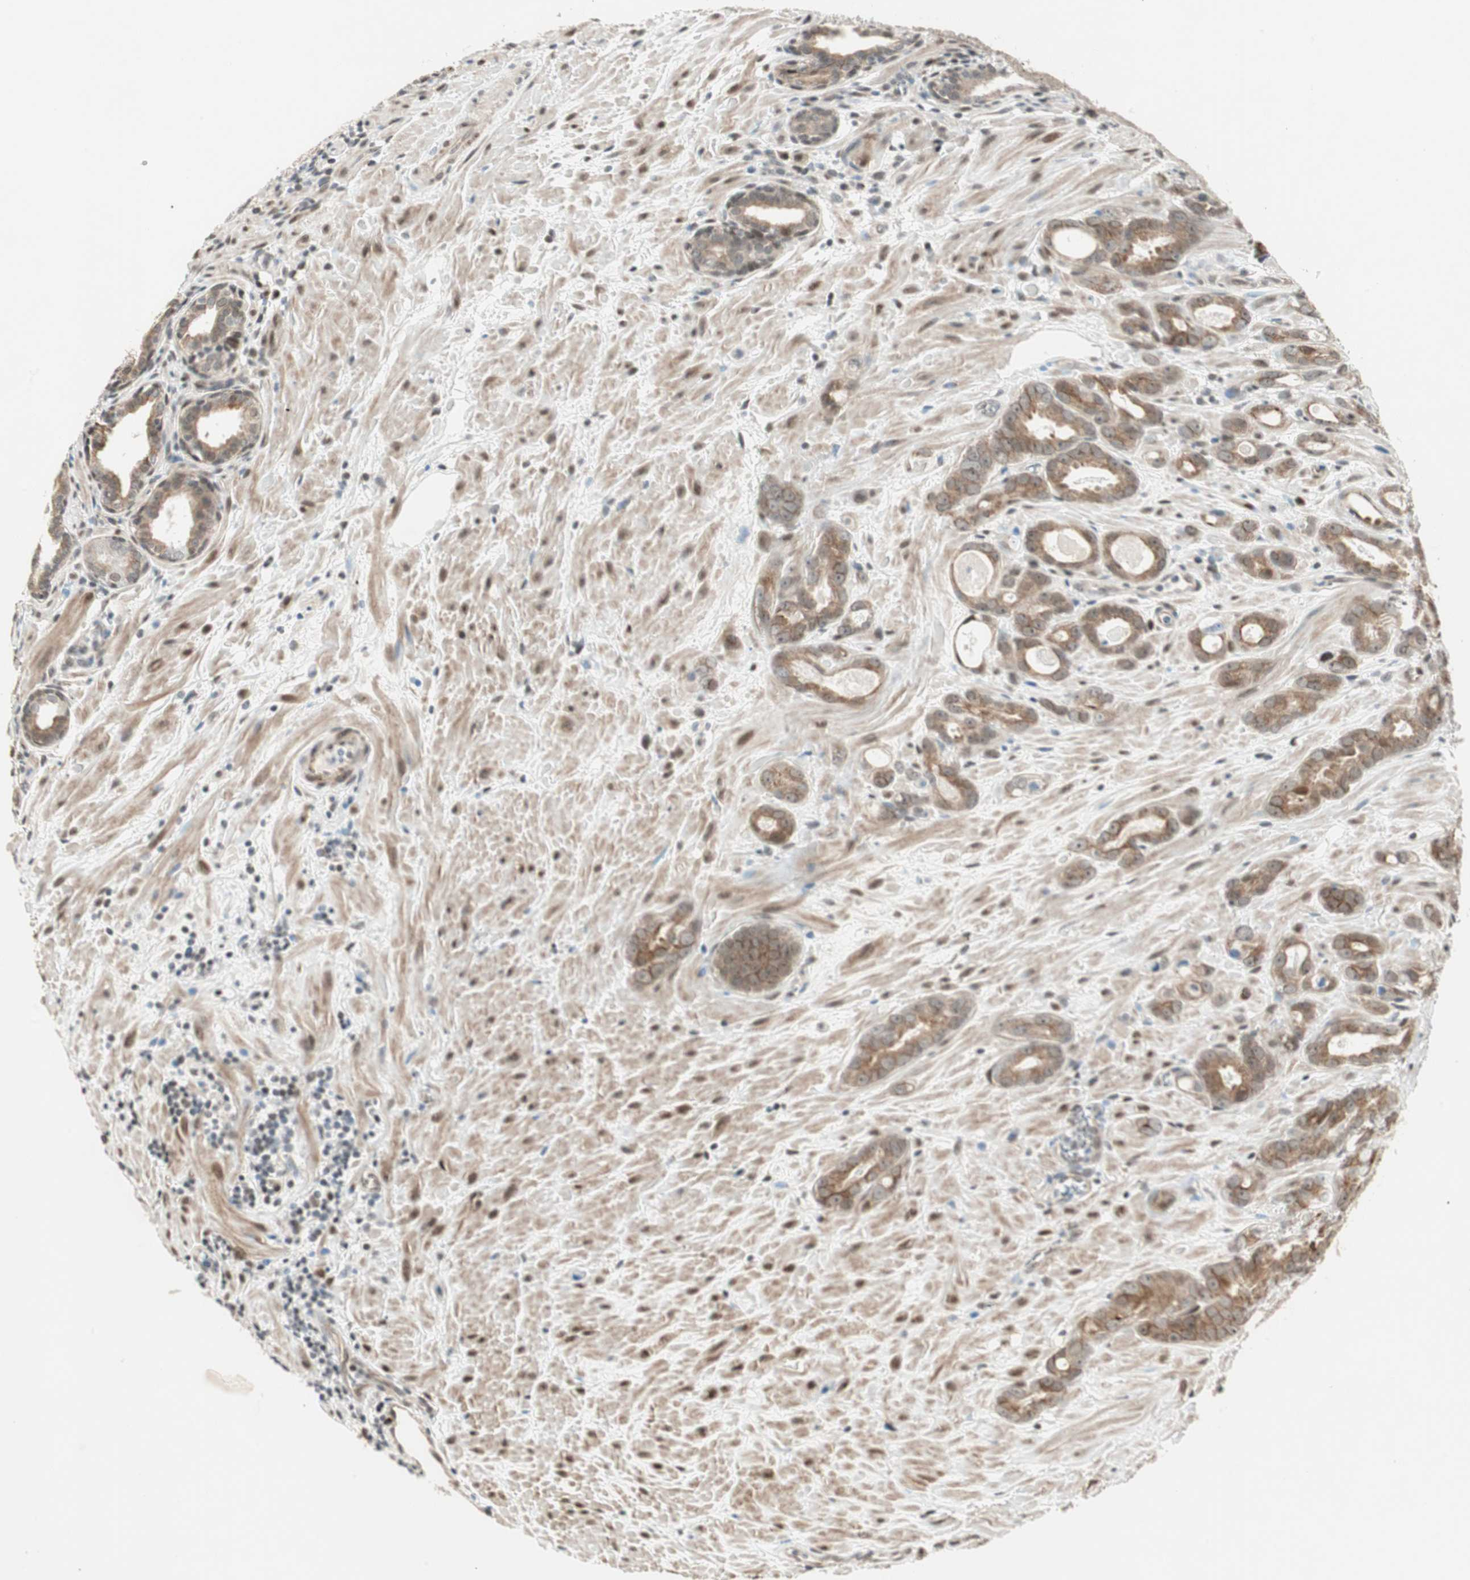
{"staining": {"intensity": "moderate", "quantity": ">75%", "location": "cytoplasmic/membranous"}, "tissue": "prostate cancer", "cell_type": "Tumor cells", "image_type": "cancer", "snomed": [{"axis": "morphology", "description": "Adenocarcinoma, Low grade"}, {"axis": "topography", "description": "Prostate"}], "caption": "Immunohistochemical staining of human low-grade adenocarcinoma (prostate) displays moderate cytoplasmic/membranous protein positivity in about >75% of tumor cells.", "gene": "ZBTB17", "patient": {"sex": "male", "age": 57}}